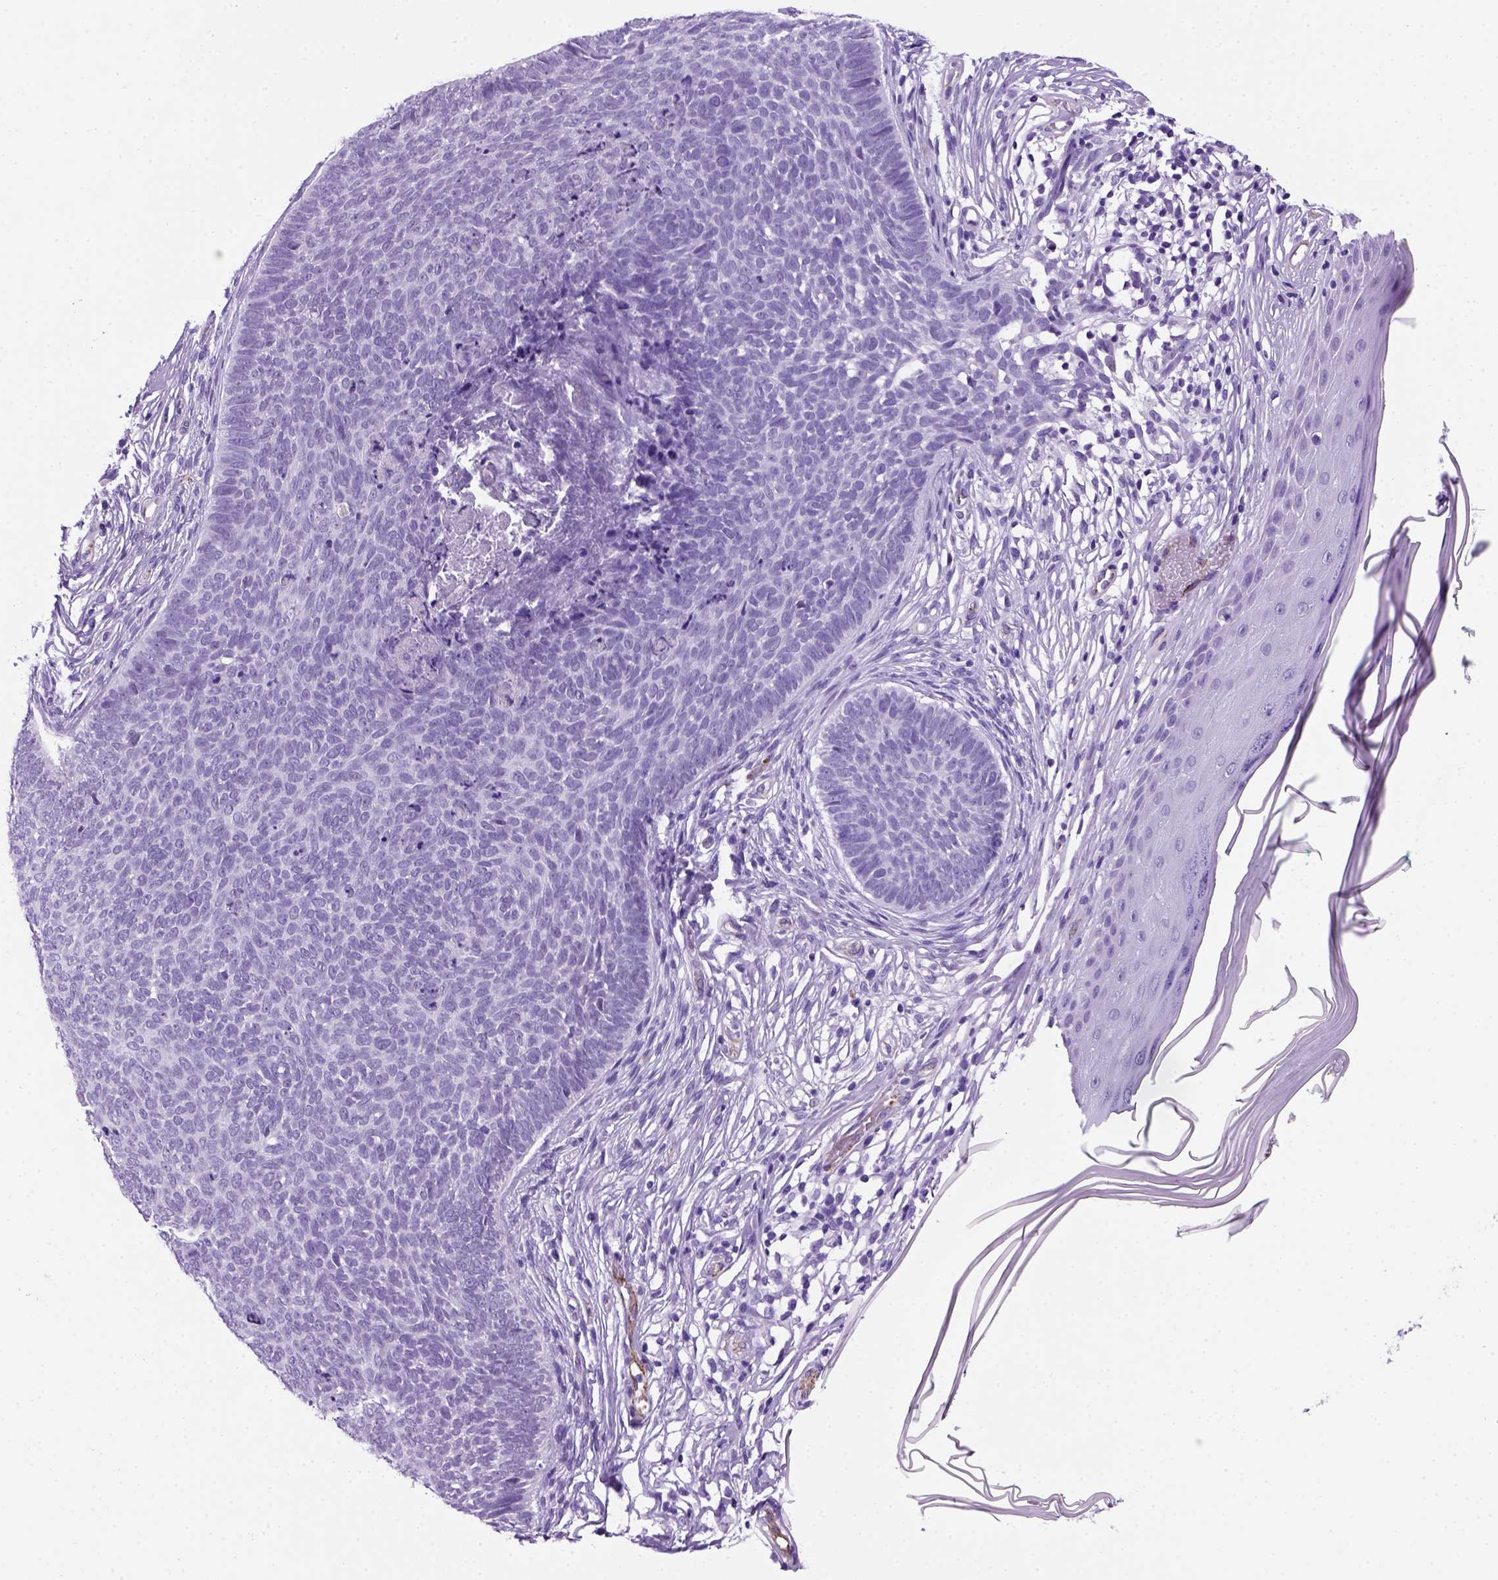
{"staining": {"intensity": "negative", "quantity": "none", "location": "none"}, "tissue": "skin cancer", "cell_type": "Tumor cells", "image_type": "cancer", "snomed": [{"axis": "morphology", "description": "Basal cell carcinoma"}, {"axis": "topography", "description": "Skin"}], "caption": "Basal cell carcinoma (skin) stained for a protein using IHC displays no positivity tumor cells.", "gene": "VWF", "patient": {"sex": "male", "age": 85}}